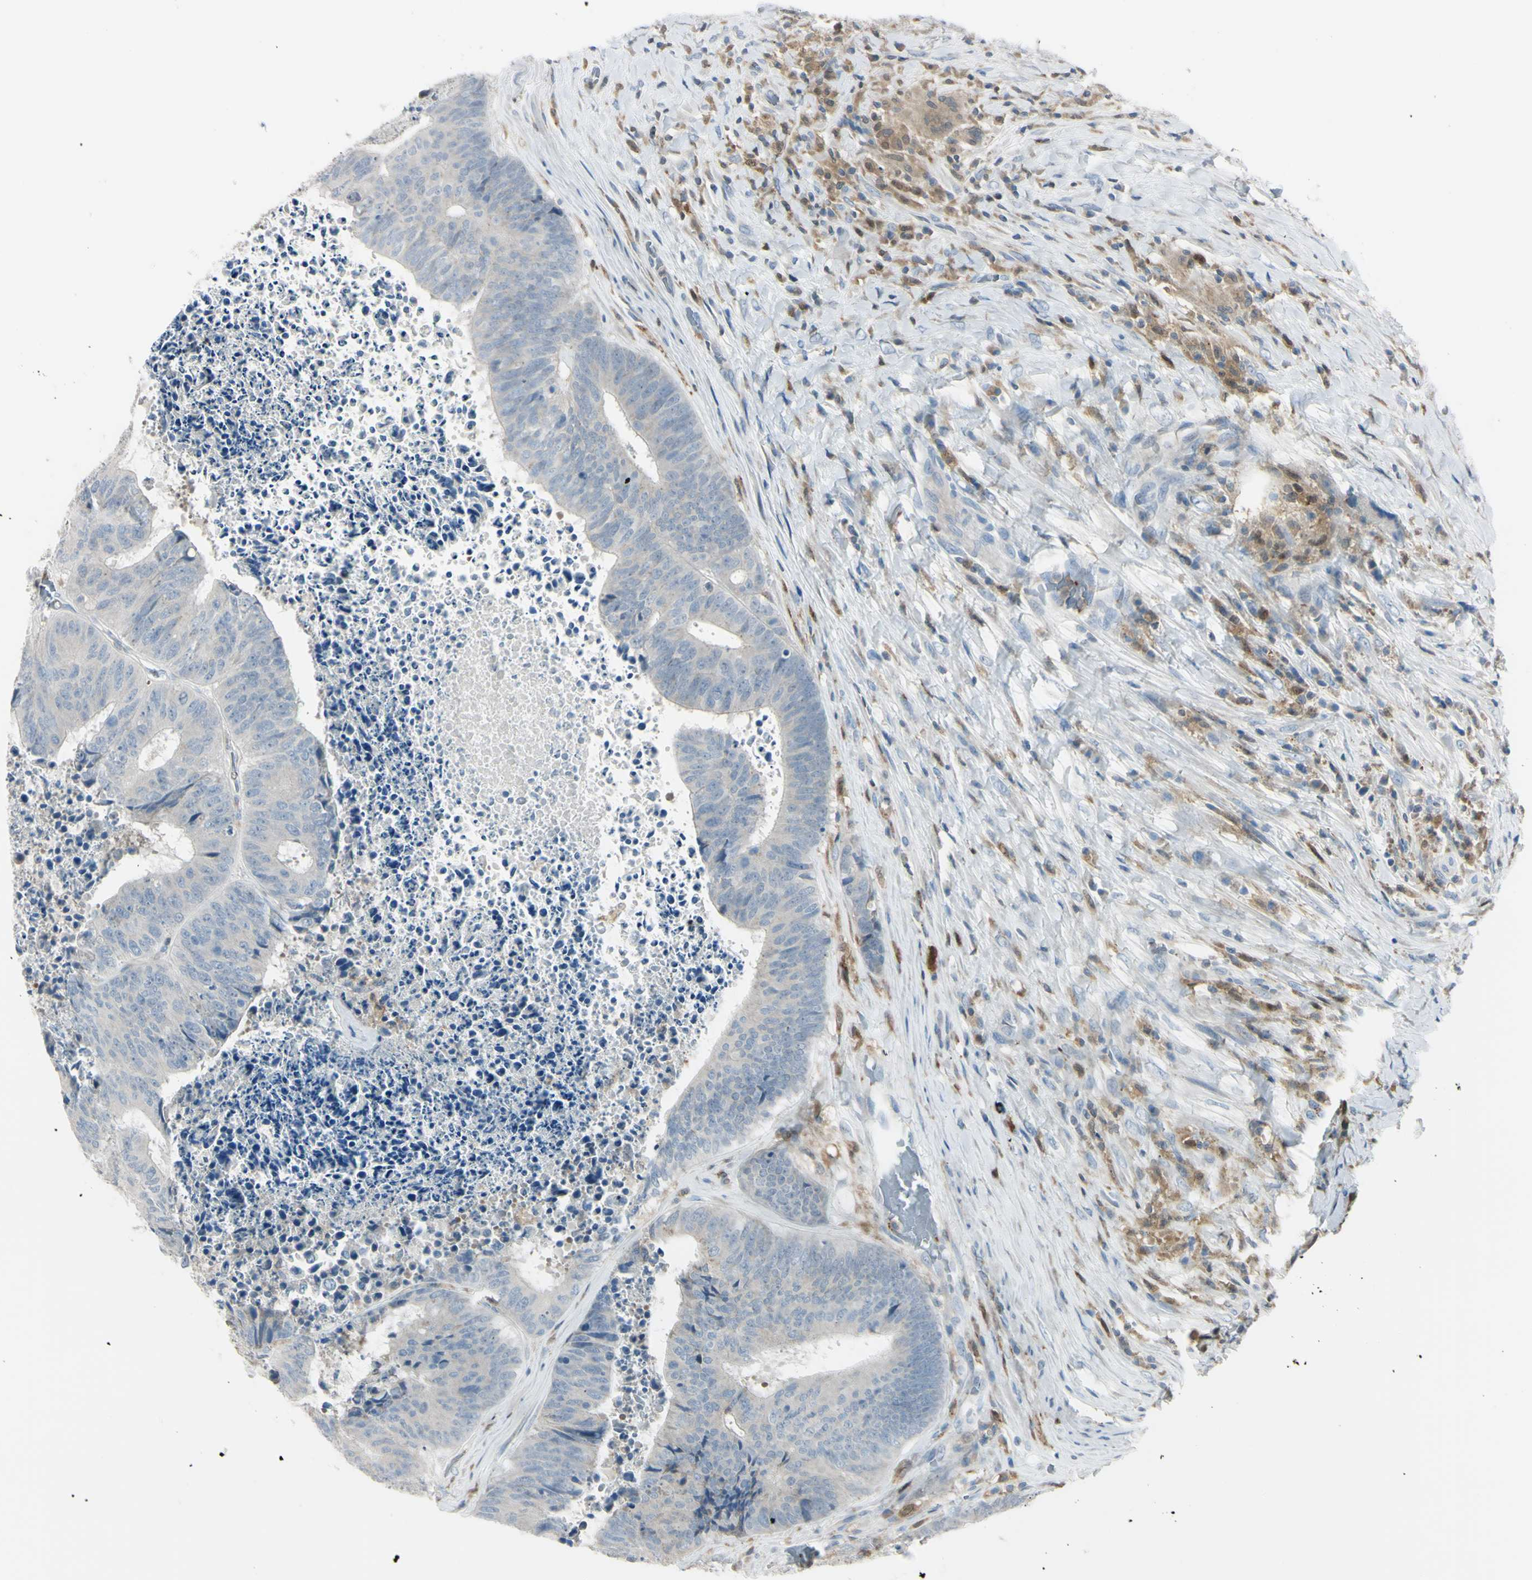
{"staining": {"intensity": "weak", "quantity": "<25%", "location": "cytoplasmic/membranous"}, "tissue": "colorectal cancer", "cell_type": "Tumor cells", "image_type": "cancer", "snomed": [{"axis": "morphology", "description": "Adenocarcinoma, NOS"}, {"axis": "topography", "description": "Rectum"}], "caption": "There is no significant expression in tumor cells of colorectal cancer (adenocarcinoma).", "gene": "CYRIB", "patient": {"sex": "male", "age": 72}}